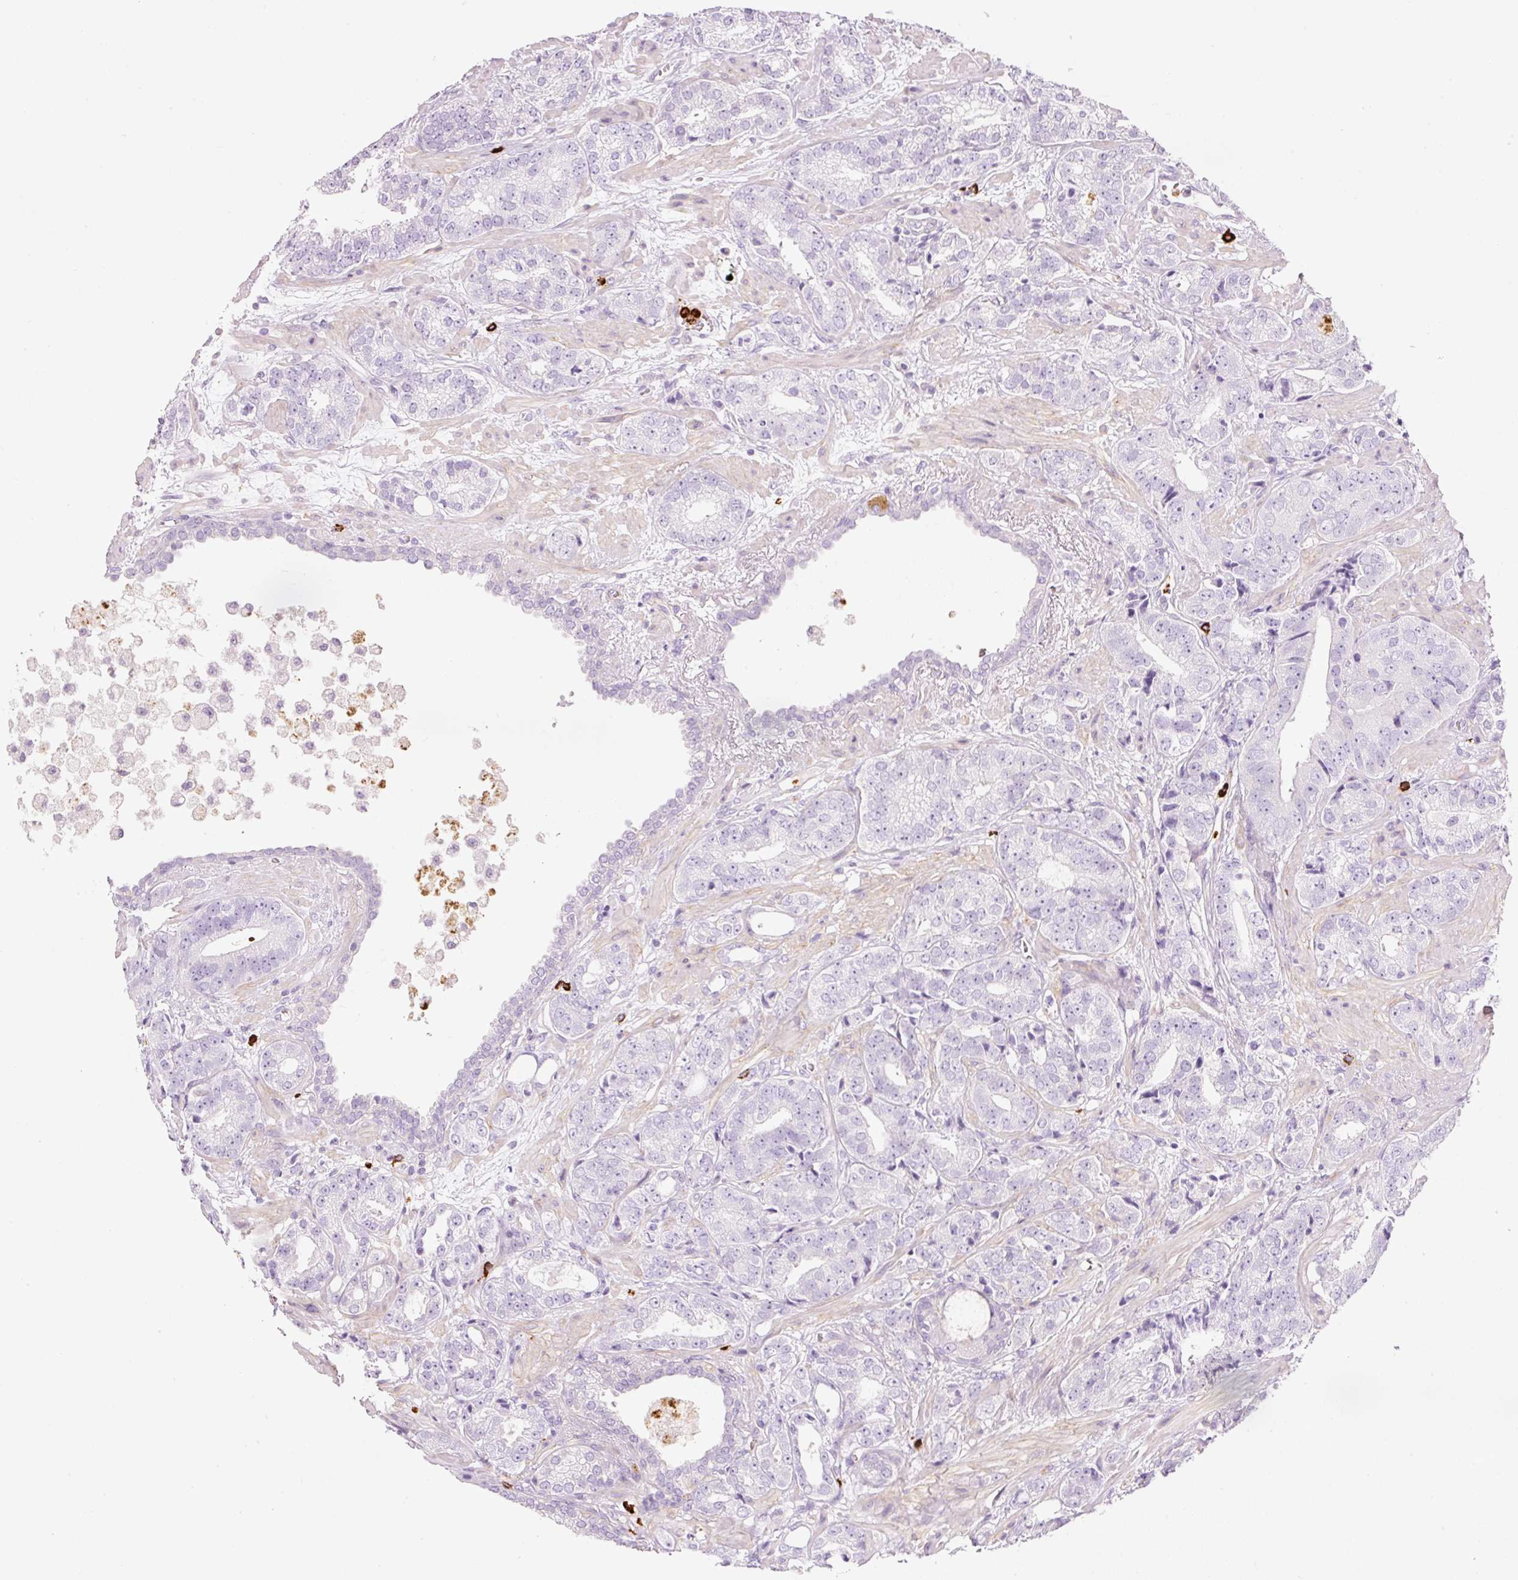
{"staining": {"intensity": "negative", "quantity": "none", "location": "none"}, "tissue": "prostate cancer", "cell_type": "Tumor cells", "image_type": "cancer", "snomed": [{"axis": "morphology", "description": "Adenocarcinoma, High grade"}, {"axis": "topography", "description": "Prostate"}], "caption": "There is no significant expression in tumor cells of prostate cancer. The staining was performed using DAB to visualize the protein expression in brown, while the nuclei were stained in blue with hematoxylin (Magnification: 20x).", "gene": "MAP3K3", "patient": {"sex": "male", "age": 71}}